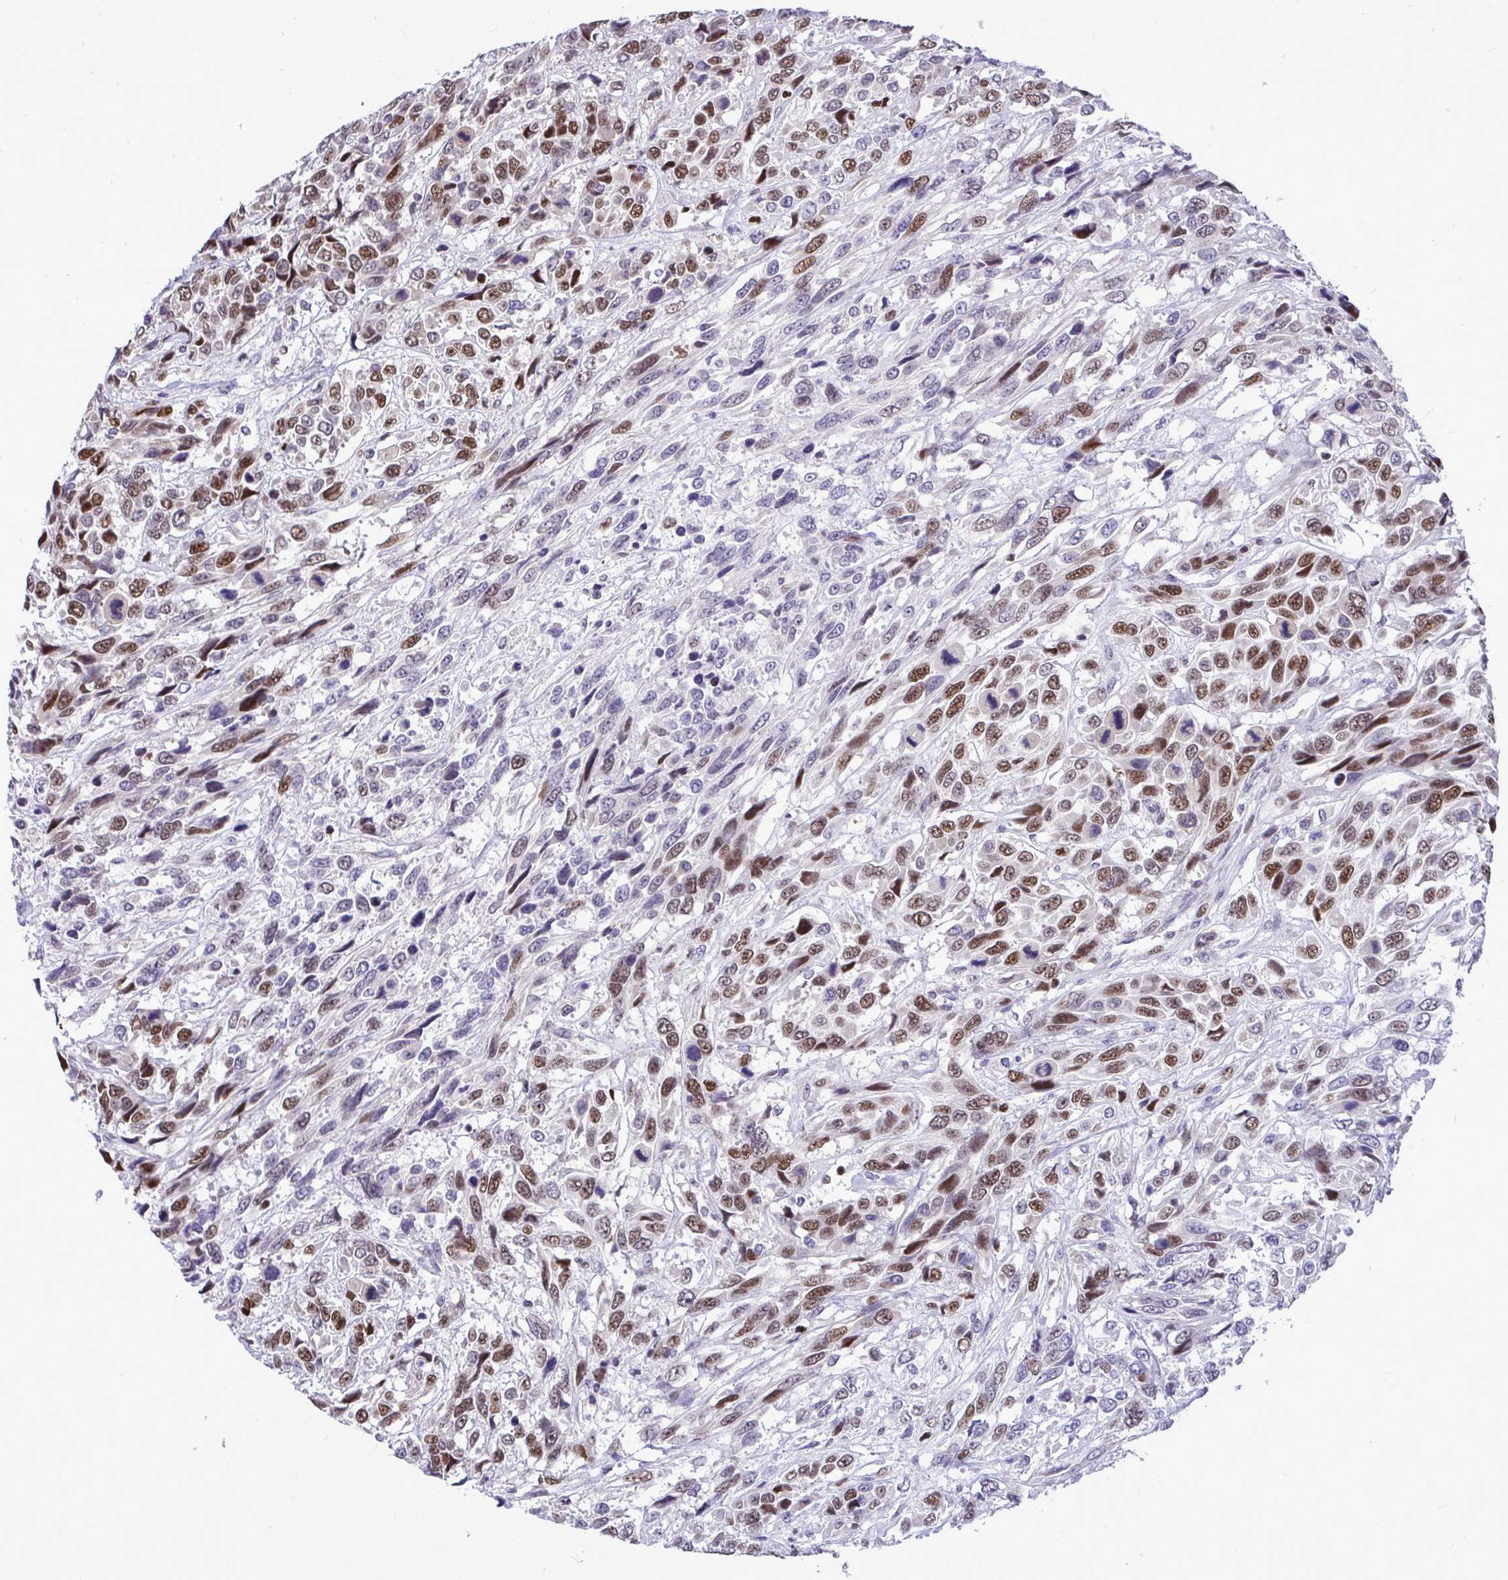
{"staining": {"intensity": "moderate", "quantity": "25%-75%", "location": "nuclear"}, "tissue": "urothelial cancer", "cell_type": "Tumor cells", "image_type": "cancer", "snomed": [{"axis": "morphology", "description": "Urothelial carcinoma, High grade"}, {"axis": "topography", "description": "Urinary bladder"}], "caption": "High-grade urothelial carcinoma was stained to show a protein in brown. There is medium levels of moderate nuclear positivity in about 25%-75% of tumor cells. (Brightfield microscopy of DAB IHC at high magnification).", "gene": "C1QL2", "patient": {"sex": "female", "age": 70}}